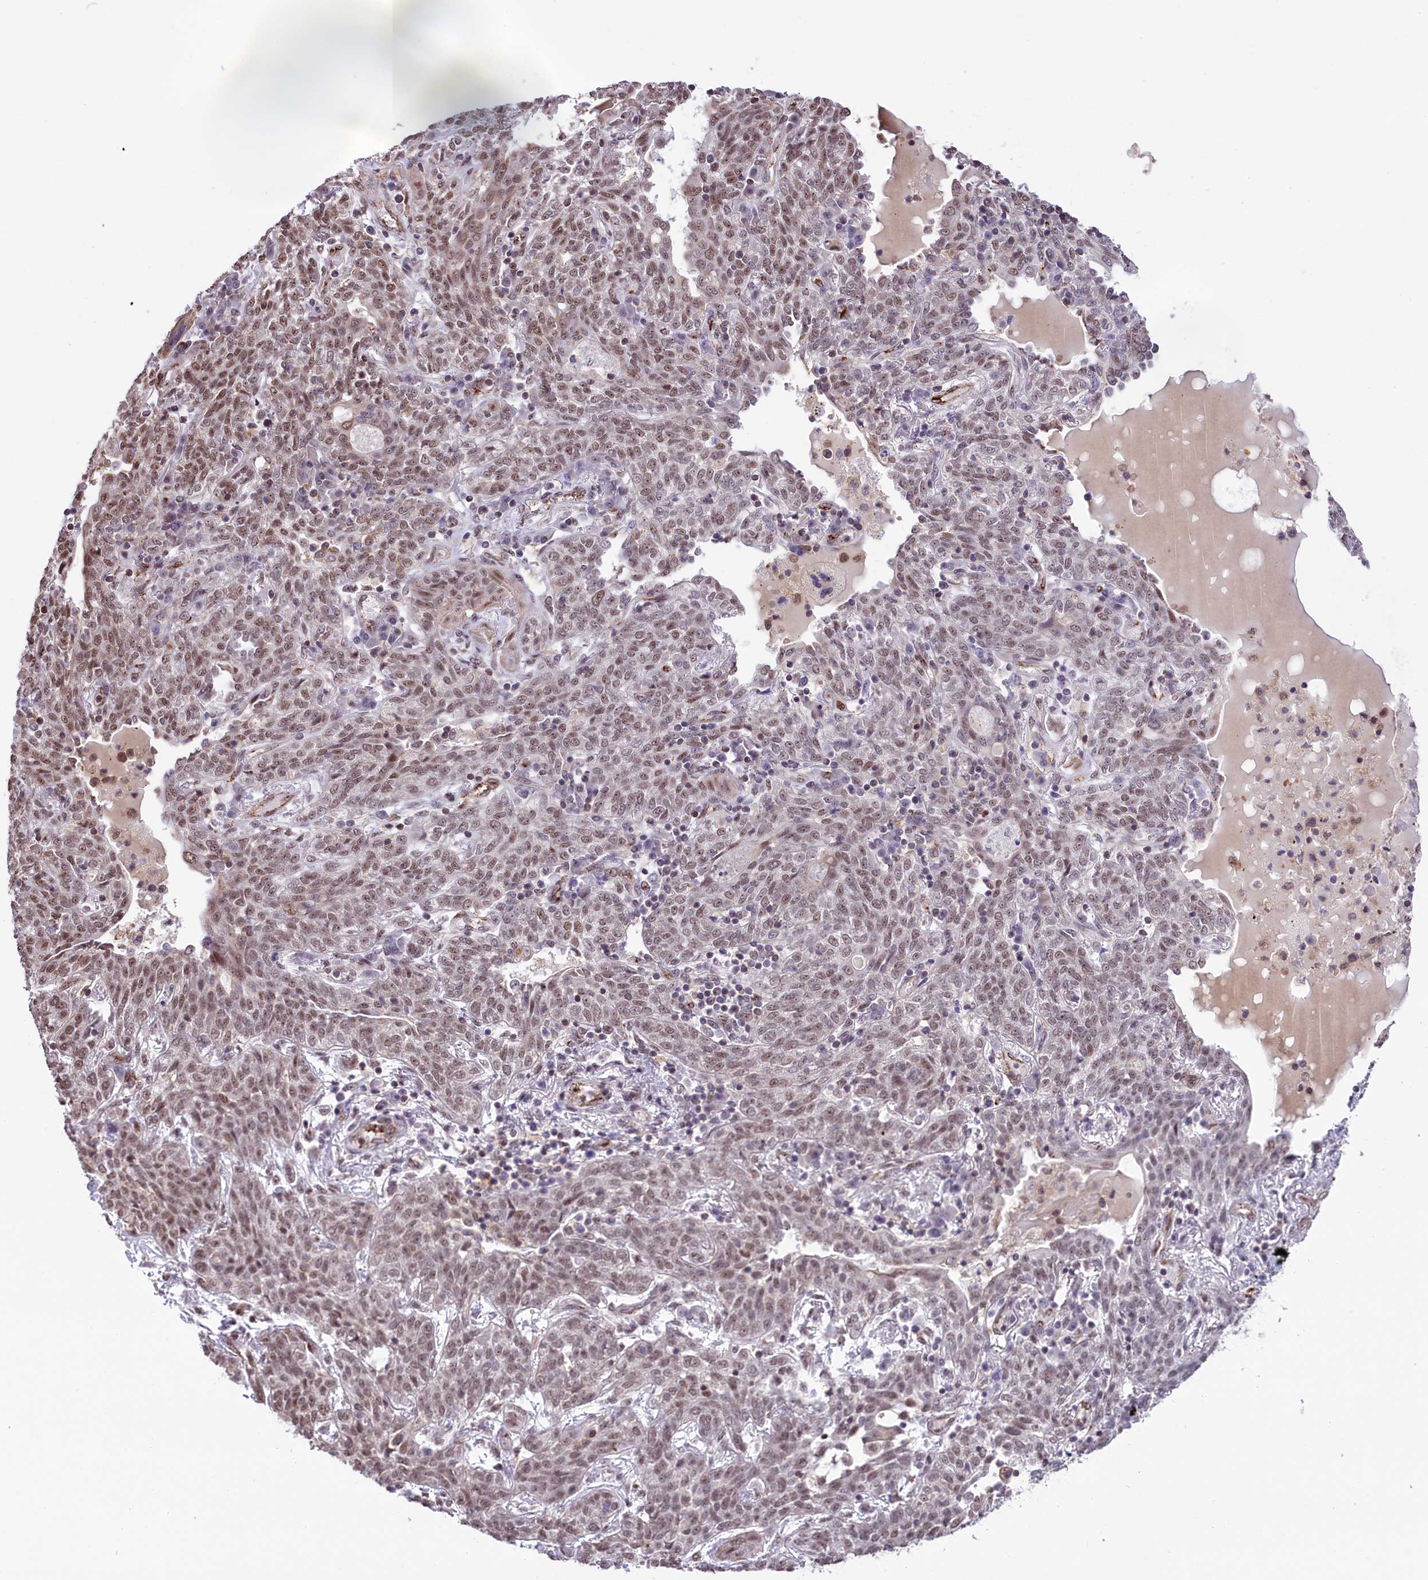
{"staining": {"intensity": "weak", "quantity": ">75%", "location": "nuclear"}, "tissue": "lung cancer", "cell_type": "Tumor cells", "image_type": "cancer", "snomed": [{"axis": "morphology", "description": "Squamous cell carcinoma, NOS"}, {"axis": "topography", "description": "Lung"}], "caption": "Protein expression analysis of human lung squamous cell carcinoma reveals weak nuclear staining in approximately >75% of tumor cells. (DAB = brown stain, brightfield microscopy at high magnification).", "gene": "MRPL54", "patient": {"sex": "female", "age": 70}}